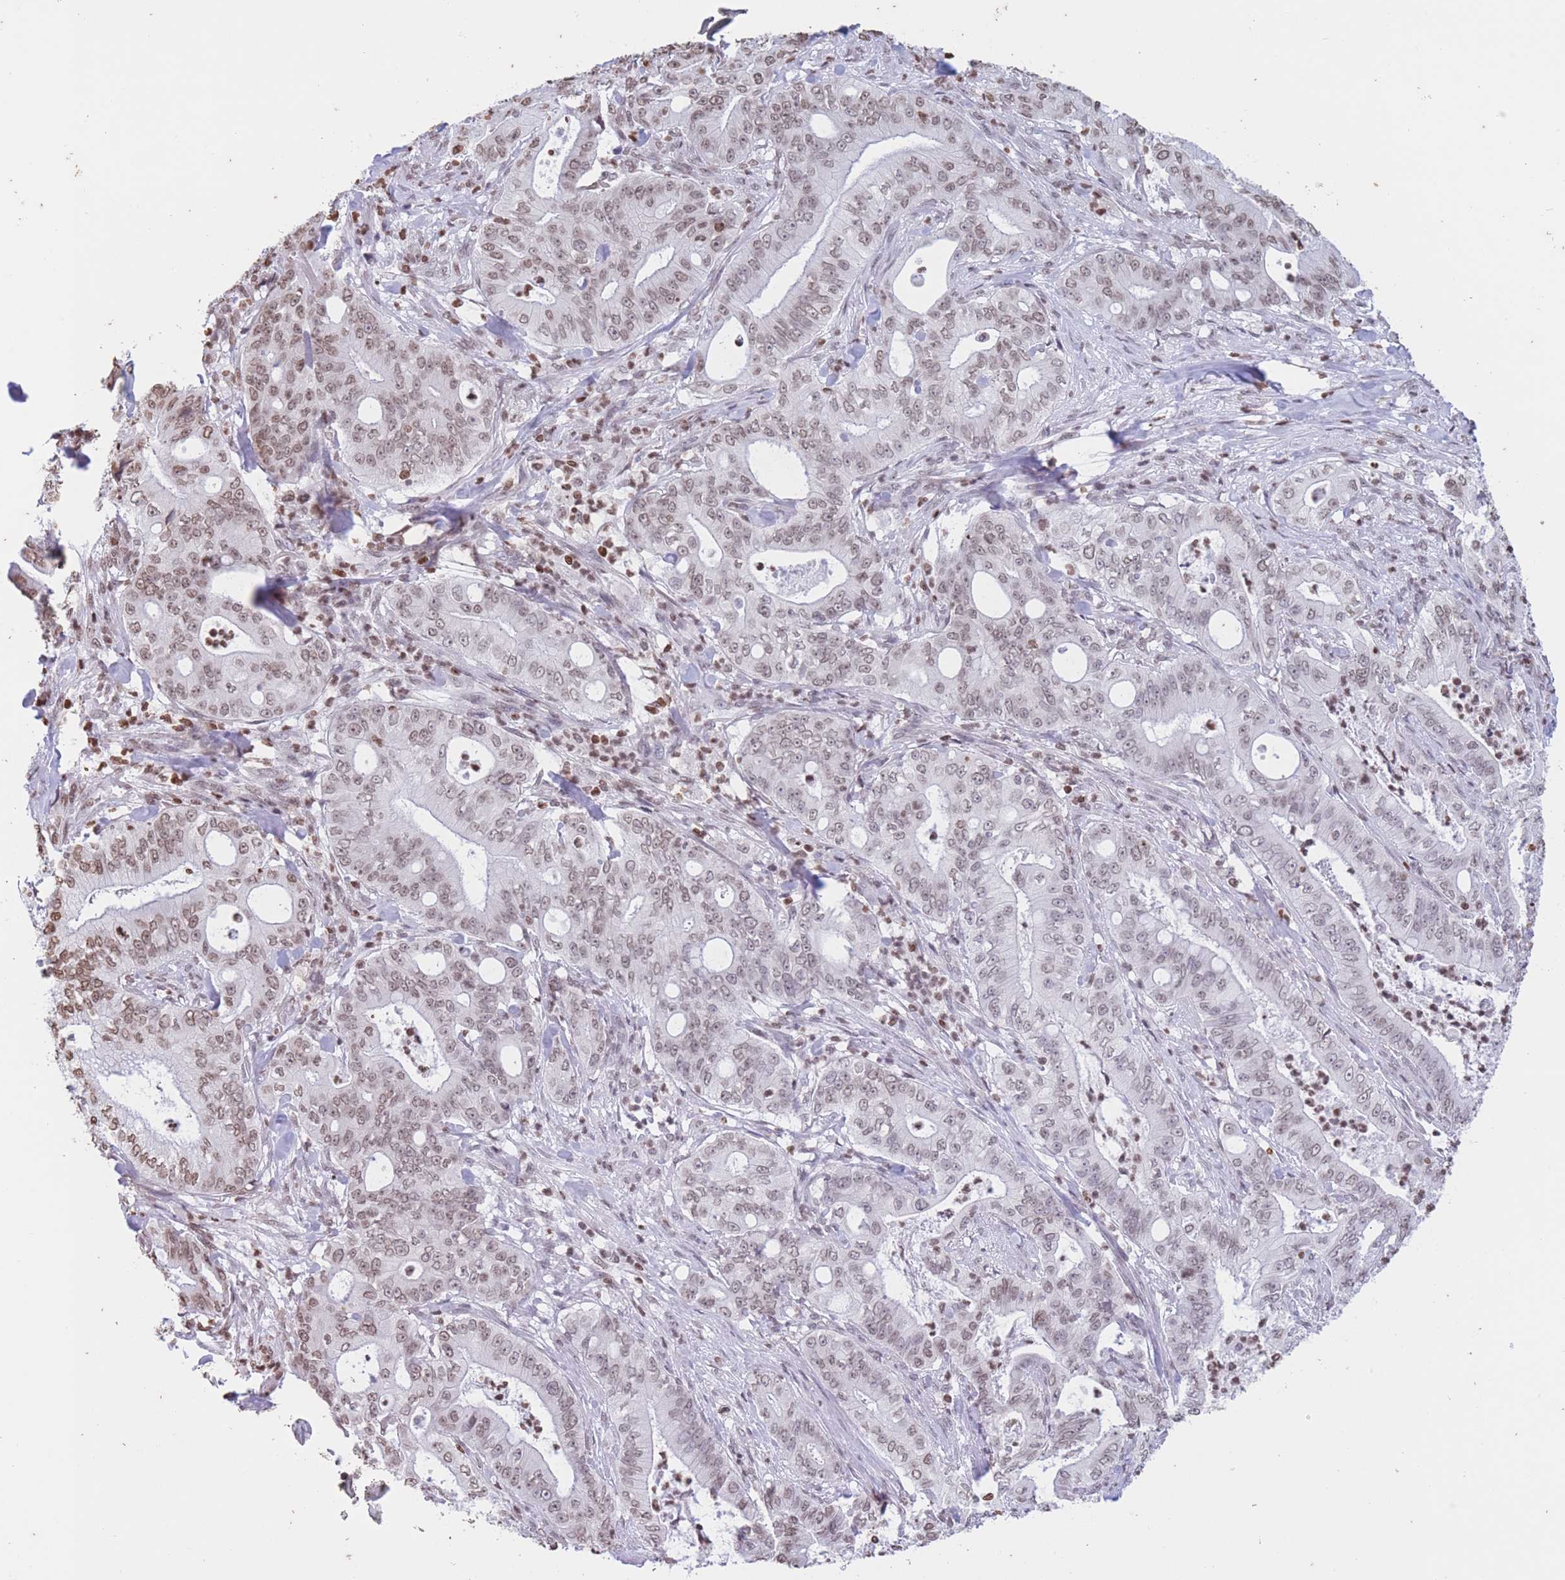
{"staining": {"intensity": "moderate", "quantity": ">75%", "location": "nuclear"}, "tissue": "pancreatic cancer", "cell_type": "Tumor cells", "image_type": "cancer", "snomed": [{"axis": "morphology", "description": "Adenocarcinoma, NOS"}, {"axis": "topography", "description": "Pancreas"}], "caption": "IHC histopathology image of neoplastic tissue: human pancreatic cancer stained using immunohistochemistry demonstrates medium levels of moderate protein expression localized specifically in the nuclear of tumor cells, appearing as a nuclear brown color.", "gene": "H2BC11", "patient": {"sex": "male", "age": 71}}